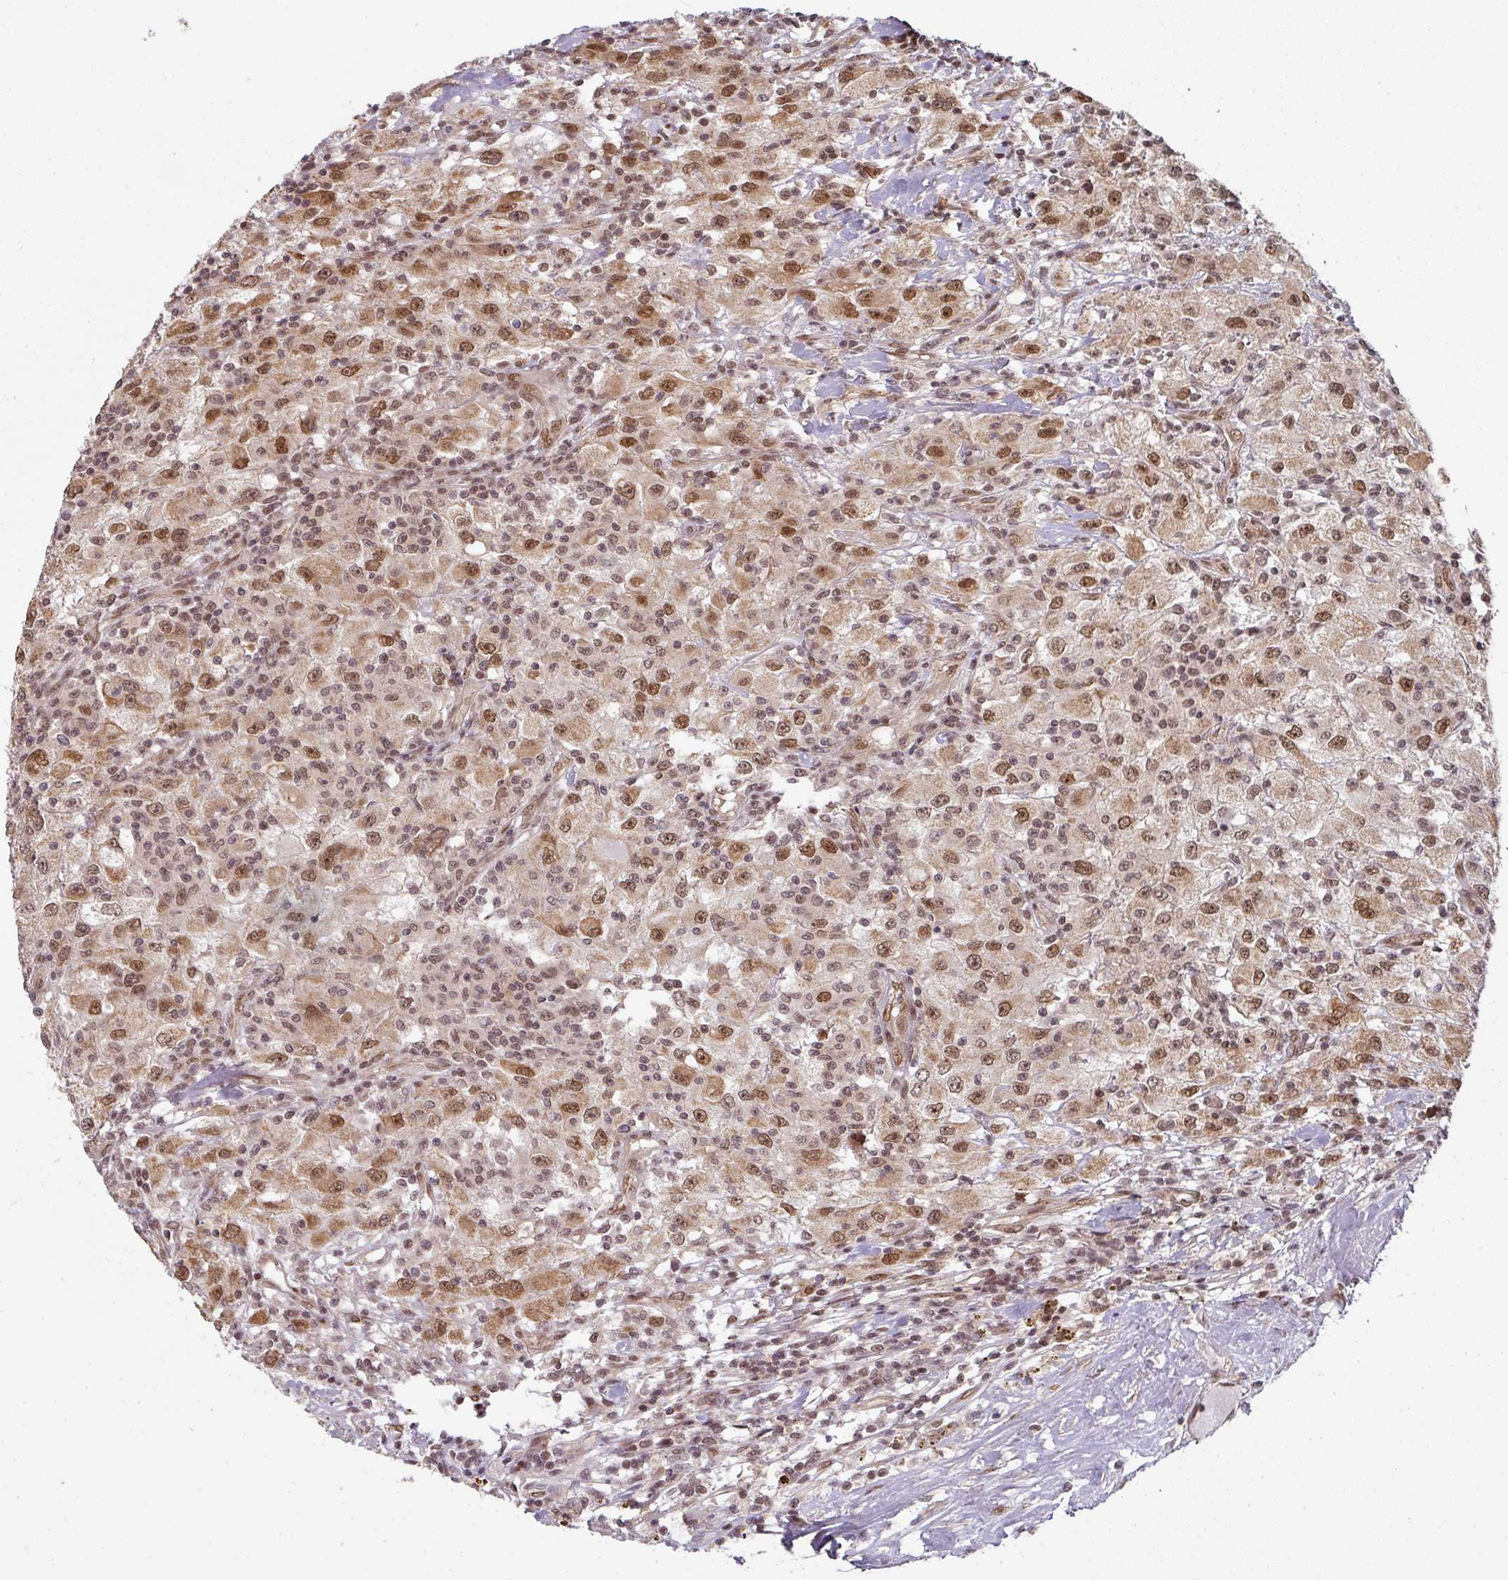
{"staining": {"intensity": "moderate", "quantity": ">75%", "location": "cytoplasmic/membranous,nuclear"}, "tissue": "renal cancer", "cell_type": "Tumor cells", "image_type": "cancer", "snomed": [{"axis": "morphology", "description": "Adenocarcinoma, NOS"}, {"axis": "topography", "description": "Kidney"}], "caption": "Human renal adenocarcinoma stained with a protein marker shows moderate staining in tumor cells.", "gene": "SIK3", "patient": {"sex": "female", "age": 67}}